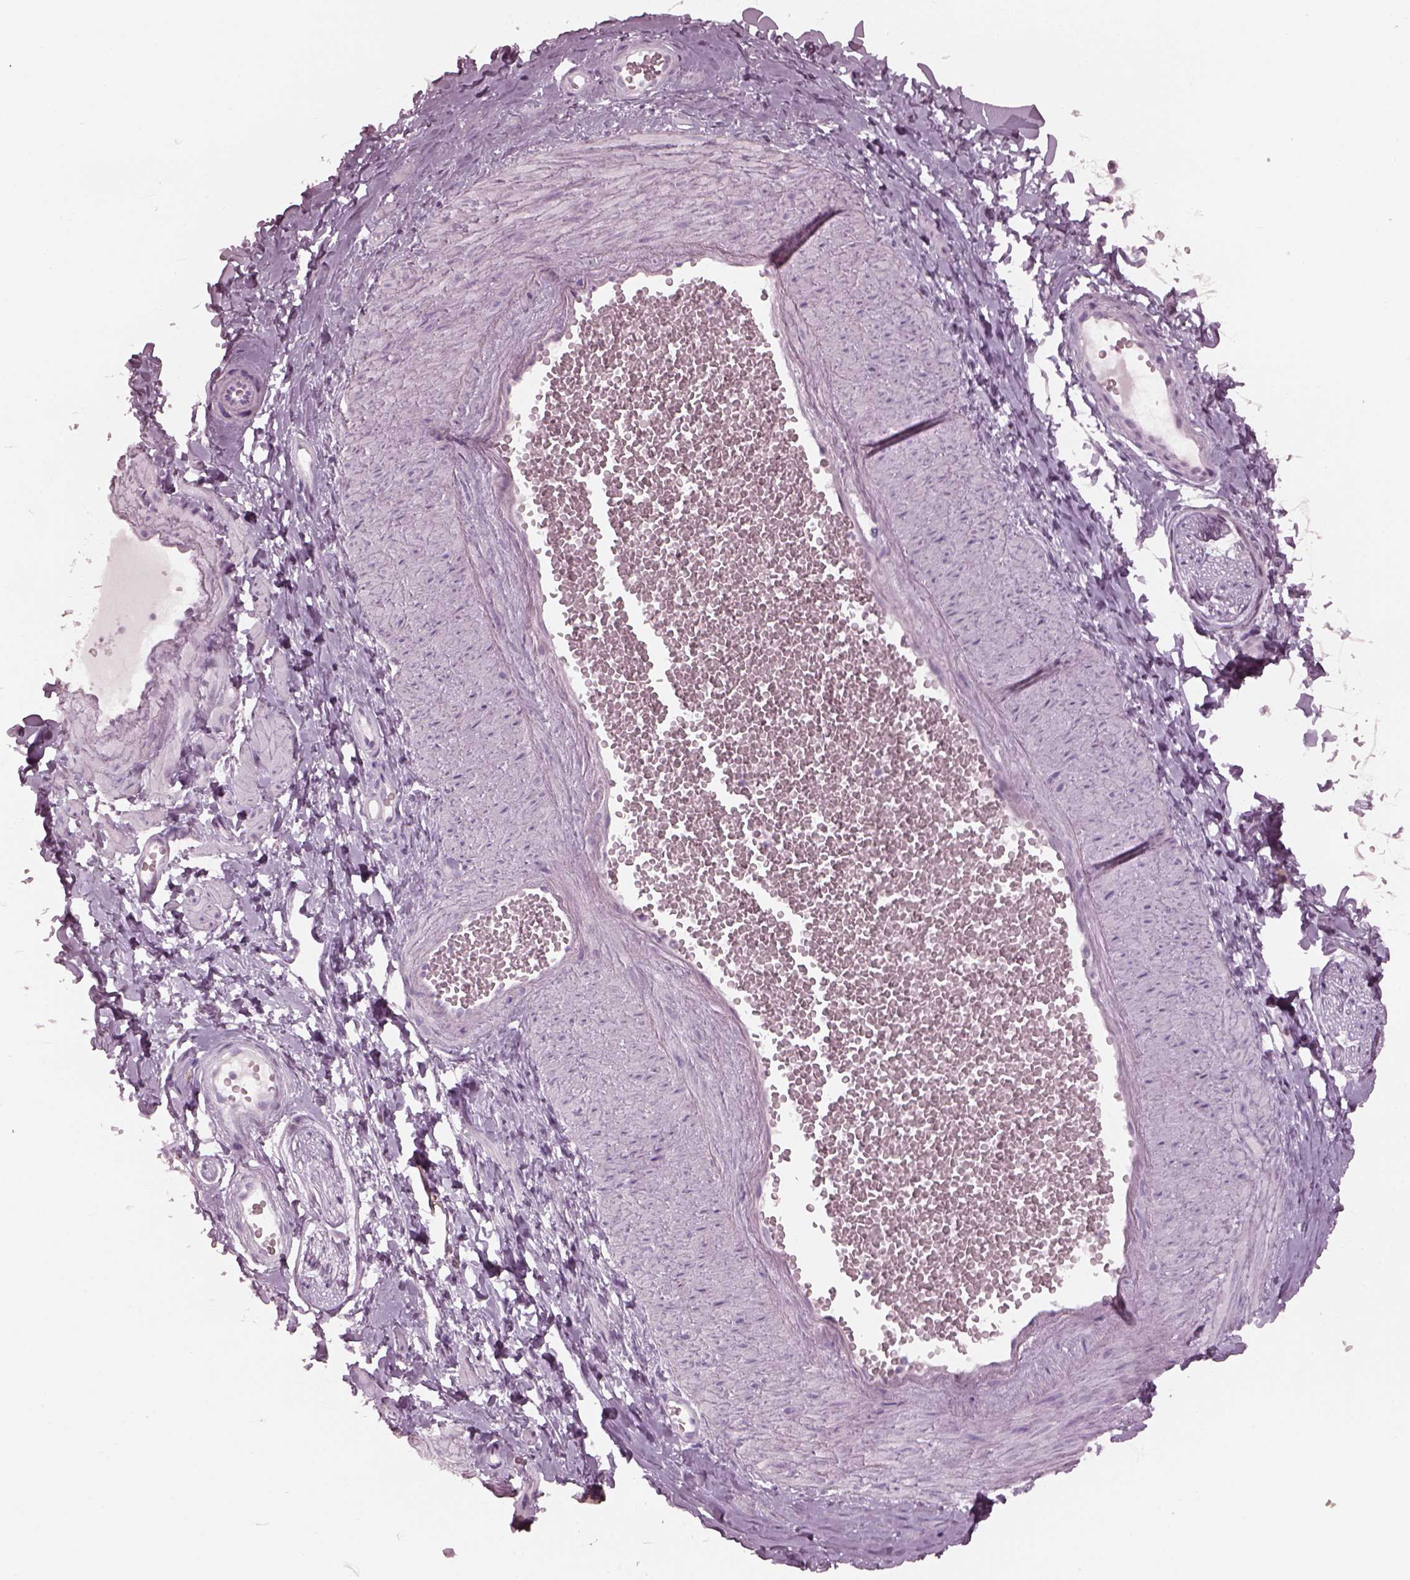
{"staining": {"intensity": "negative", "quantity": "none", "location": "none"}, "tissue": "adipose tissue", "cell_type": "Adipocytes", "image_type": "normal", "snomed": [{"axis": "morphology", "description": "Normal tissue, NOS"}, {"axis": "topography", "description": "Smooth muscle"}, {"axis": "topography", "description": "Peripheral nerve tissue"}], "caption": "Image shows no significant protein expression in adipocytes of benign adipose tissue. (Stains: DAB (3,3'-diaminobenzidine) immunohistochemistry with hematoxylin counter stain, Microscopy: brightfield microscopy at high magnification).", "gene": "C2orf81", "patient": {"sex": "male", "age": 22}}